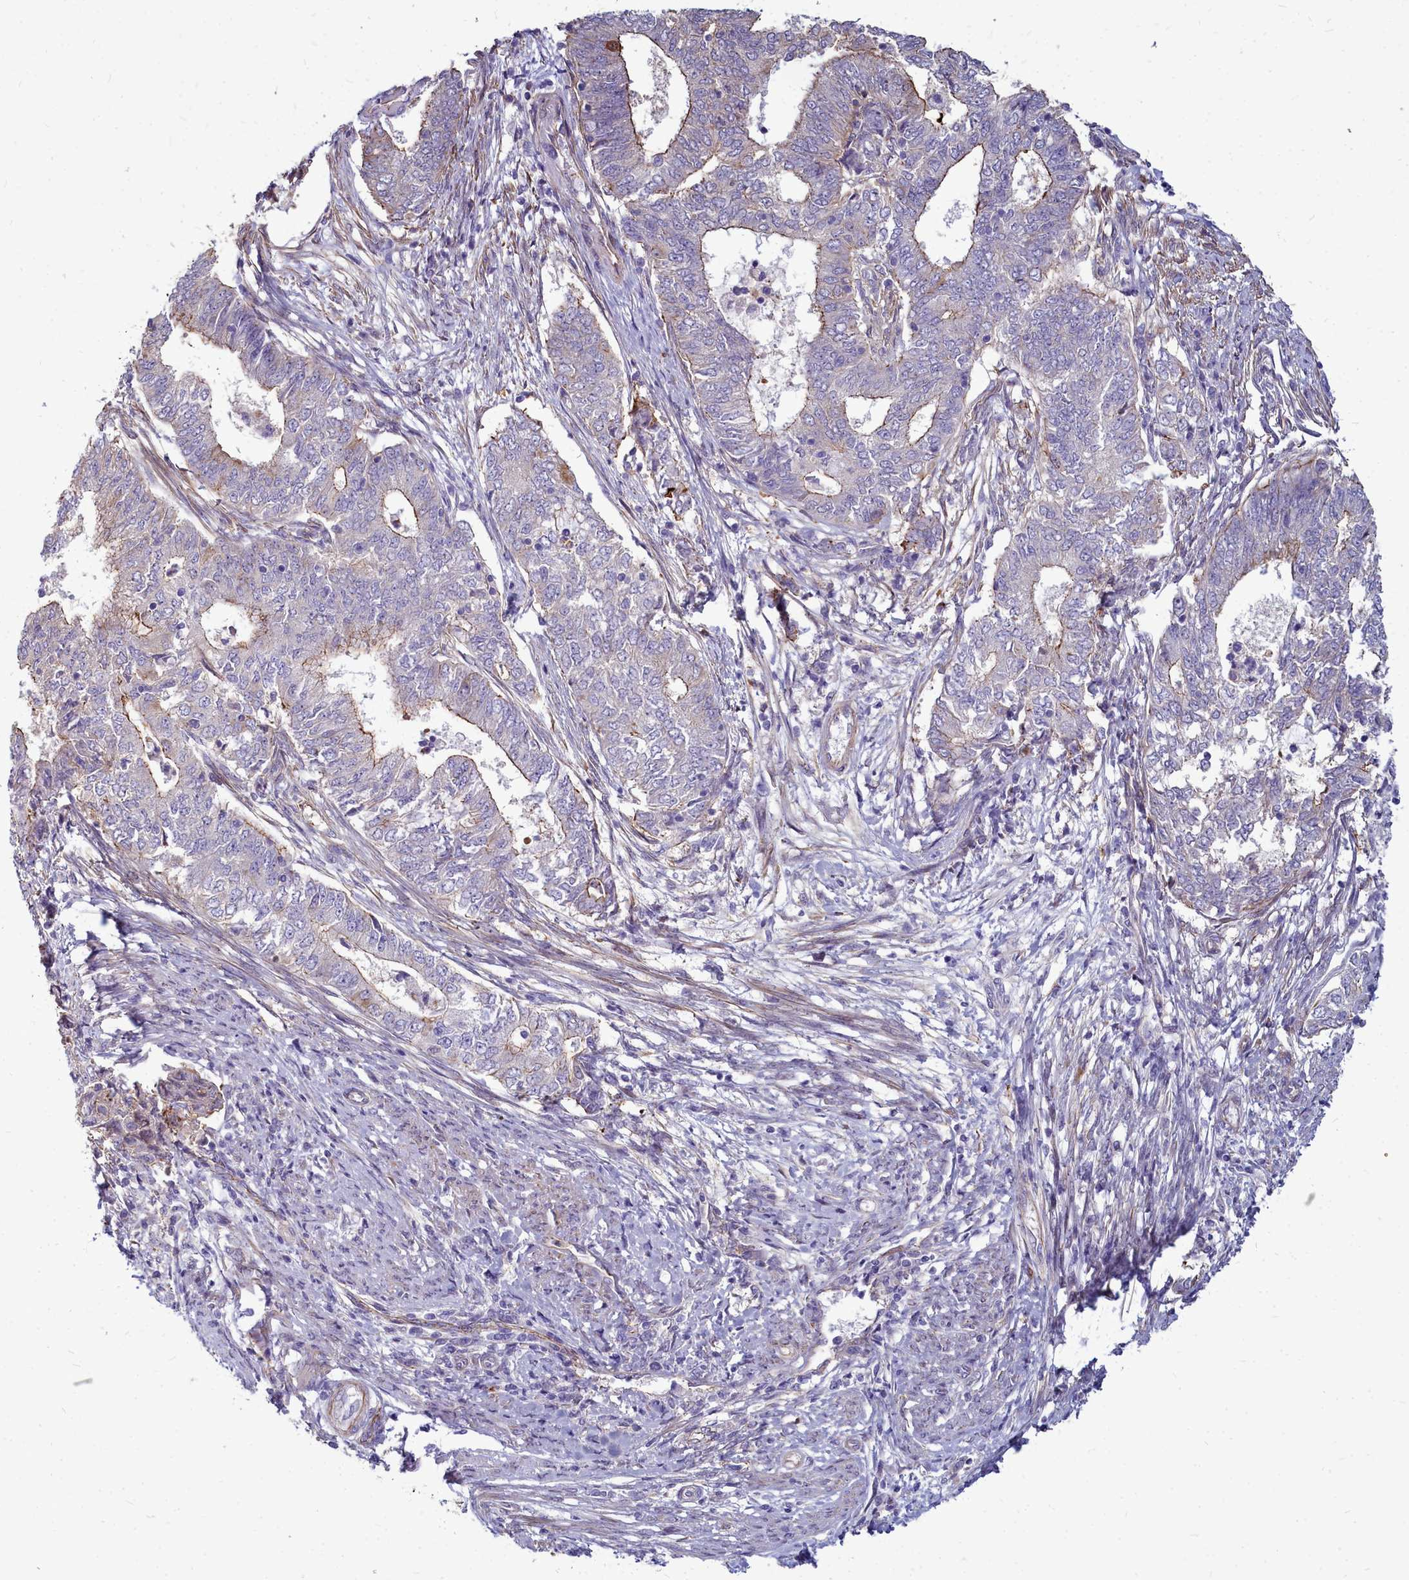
{"staining": {"intensity": "weak", "quantity": "<25%", "location": "cytoplasmic/membranous"}, "tissue": "endometrial cancer", "cell_type": "Tumor cells", "image_type": "cancer", "snomed": [{"axis": "morphology", "description": "Adenocarcinoma, NOS"}, {"axis": "topography", "description": "Endometrium"}], "caption": "A high-resolution histopathology image shows immunohistochemistry staining of endometrial cancer (adenocarcinoma), which shows no significant expression in tumor cells.", "gene": "TTC5", "patient": {"sex": "female", "age": 62}}